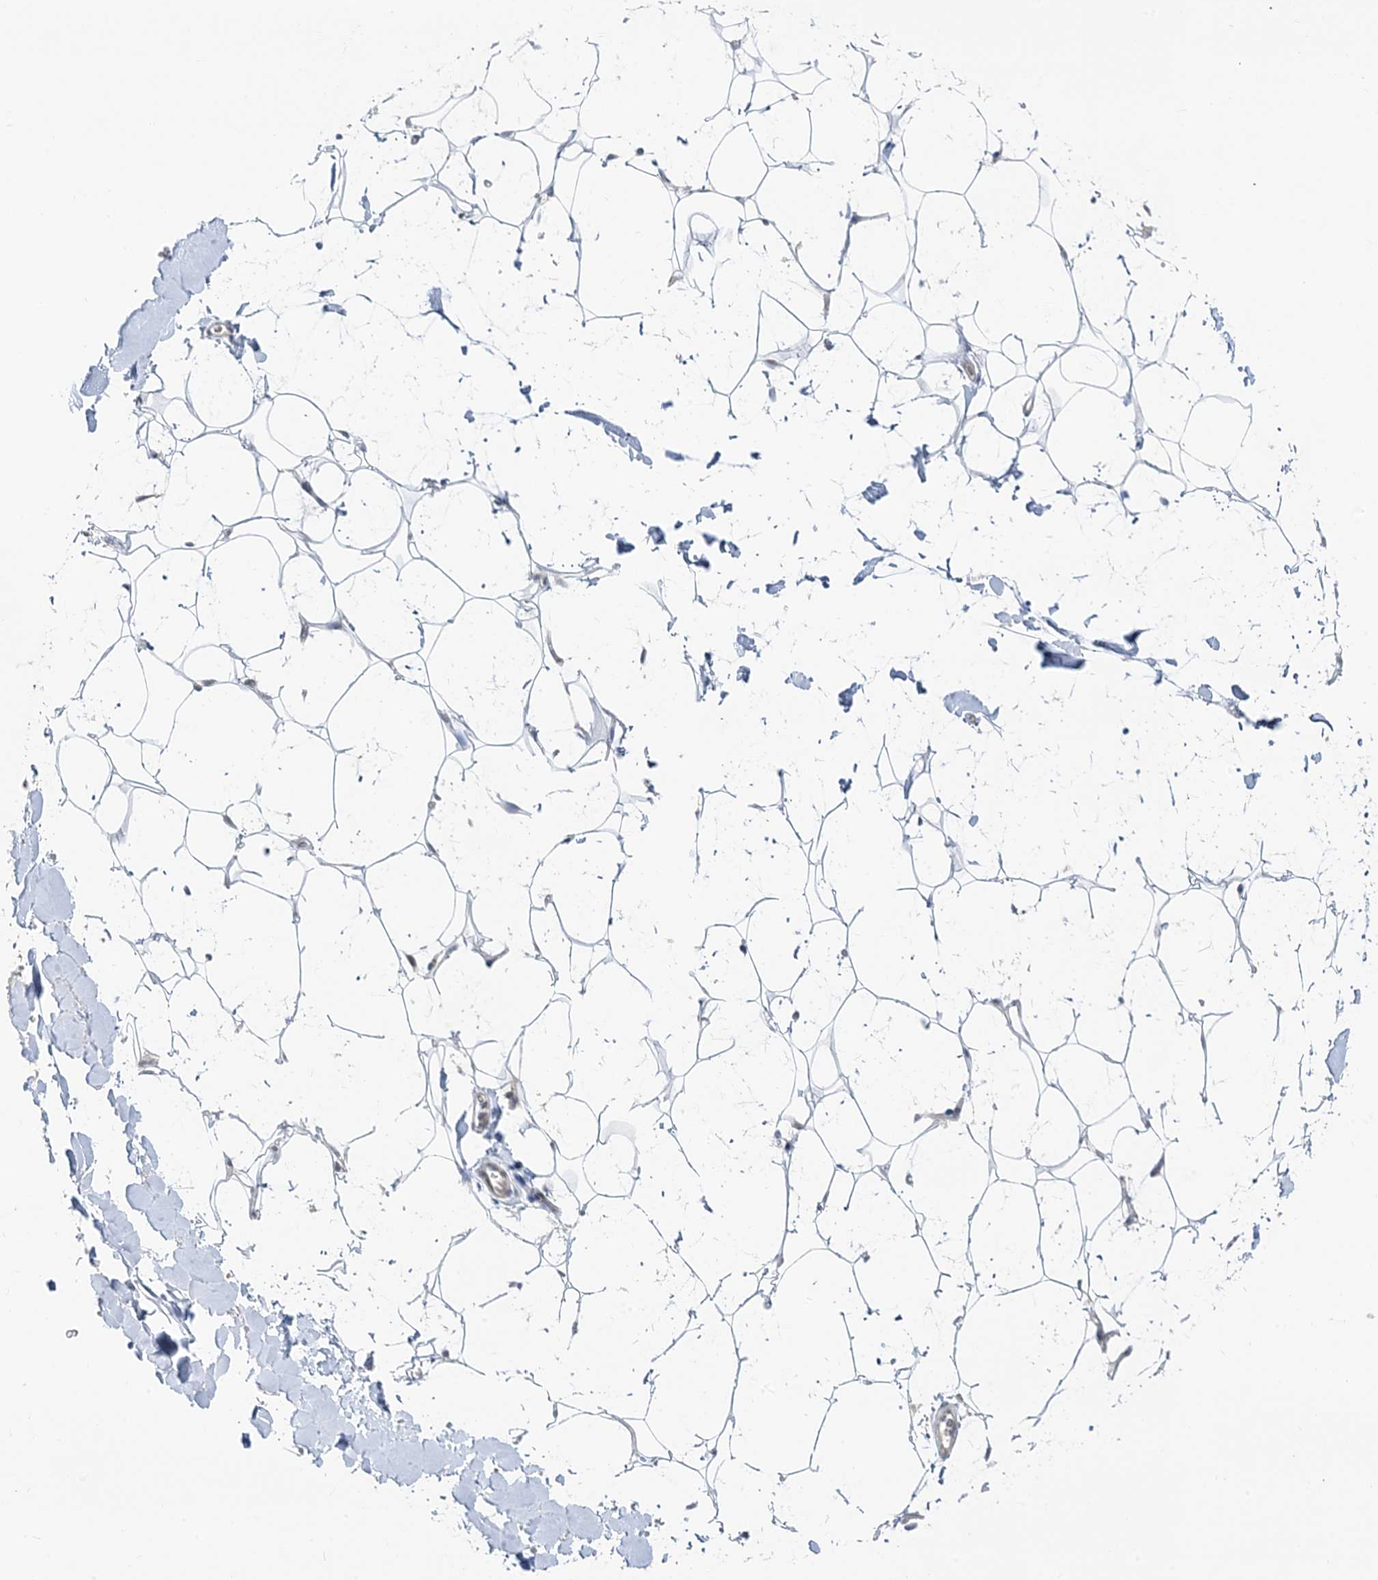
{"staining": {"intensity": "negative", "quantity": "none", "location": "none"}, "tissue": "adipose tissue", "cell_type": "Adipocytes", "image_type": "normal", "snomed": [{"axis": "morphology", "description": "Normal tissue, NOS"}, {"axis": "topography", "description": "Breast"}], "caption": "Immunohistochemistry of unremarkable human adipose tissue exhibits no staining in adipocytes. (DAB (3,3'-diaminobenzidine) IHC with hematoxylin counter stain).", "gene": "LEXM", "patient": {"sex": "female", "age": 26}}